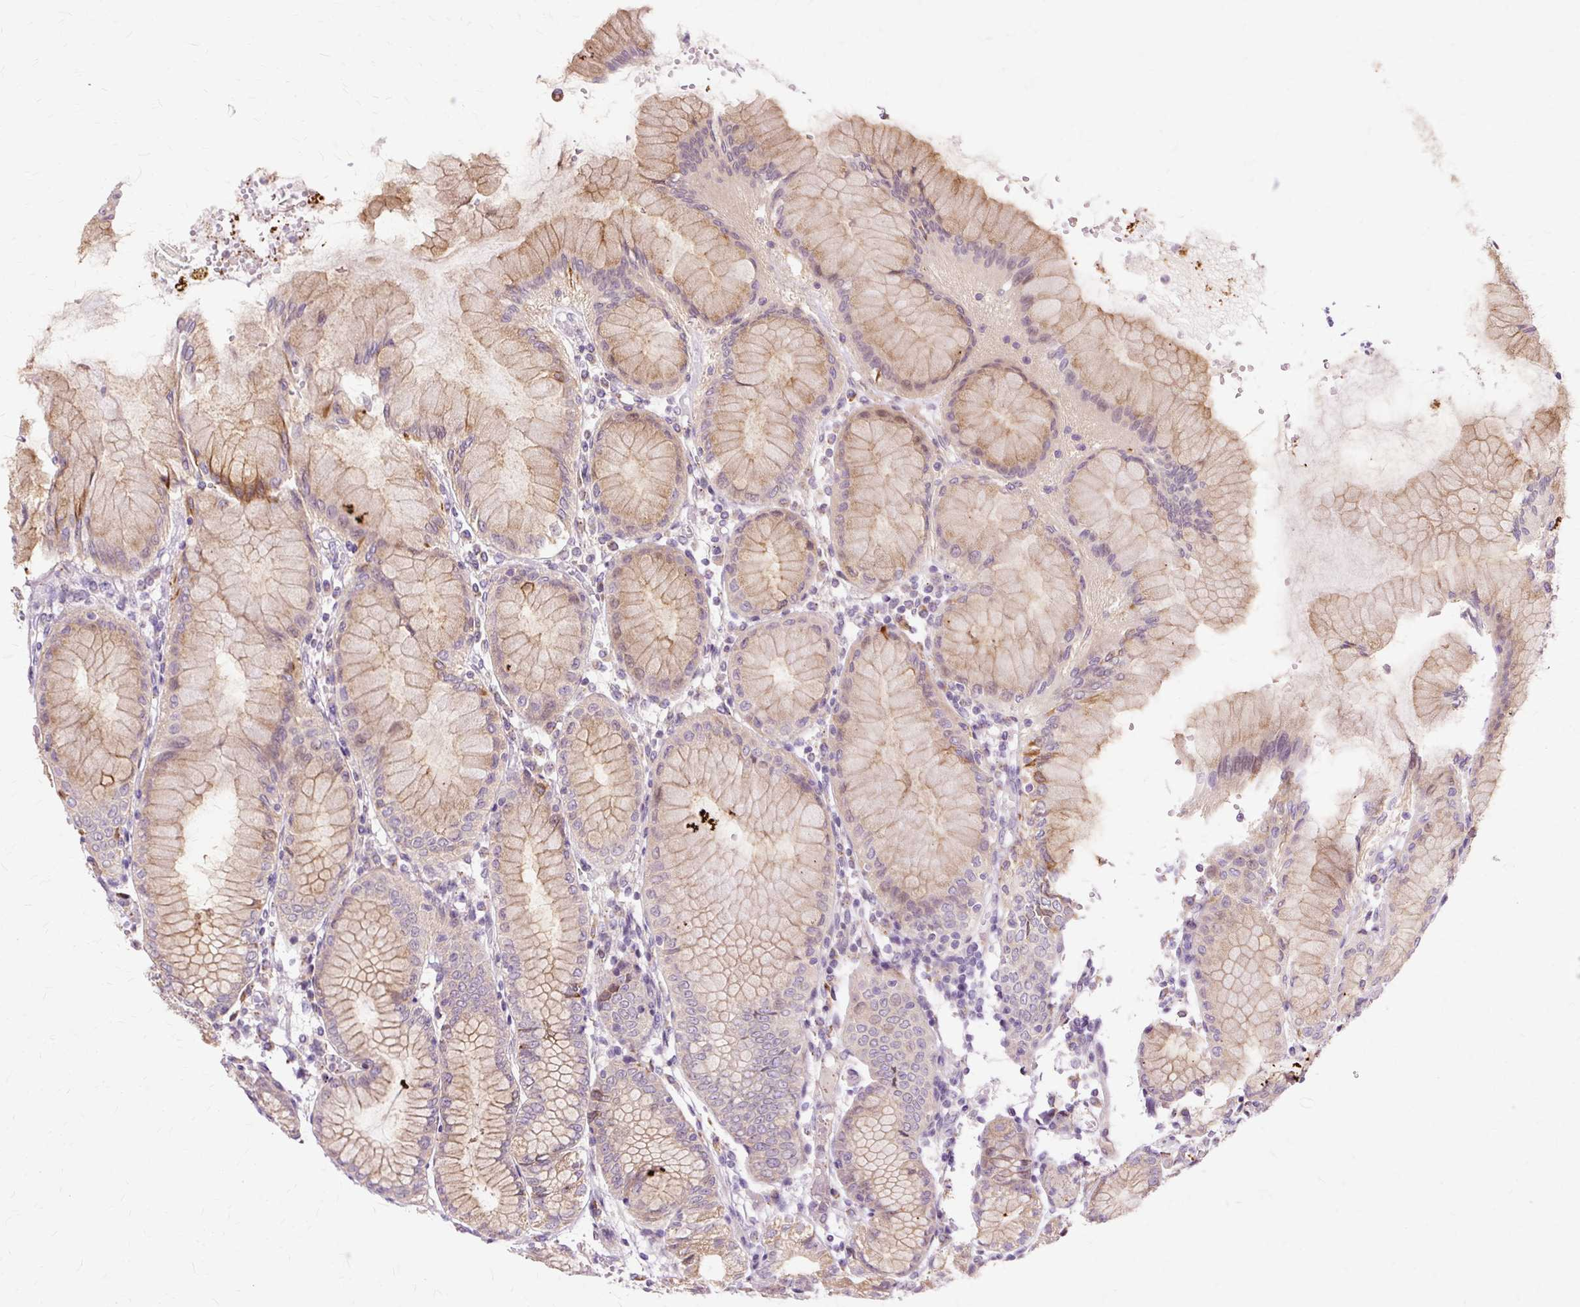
{"staining": {"intensity": "moderate", "quantity": ">75%", "location": "cytoplasmic/membranous"}, "tissue": "stomach", "cell_type": "Glandular cells", "image_type": "normal", "snomed": [{"axis": "morphology", "description": "Normal tissue, NOS"}, {"axis": "topography", "description": "Stomach"}], "caption": "The photomicrograph demonstrates immunohistochemical staining of unremarkable stomach. There is moderate cytoplasmic/membranous positivity is seen in approximately >75% of glandular cells.", "gene": "PDZD2", "patient": {"sex": "female", "age": 57}}